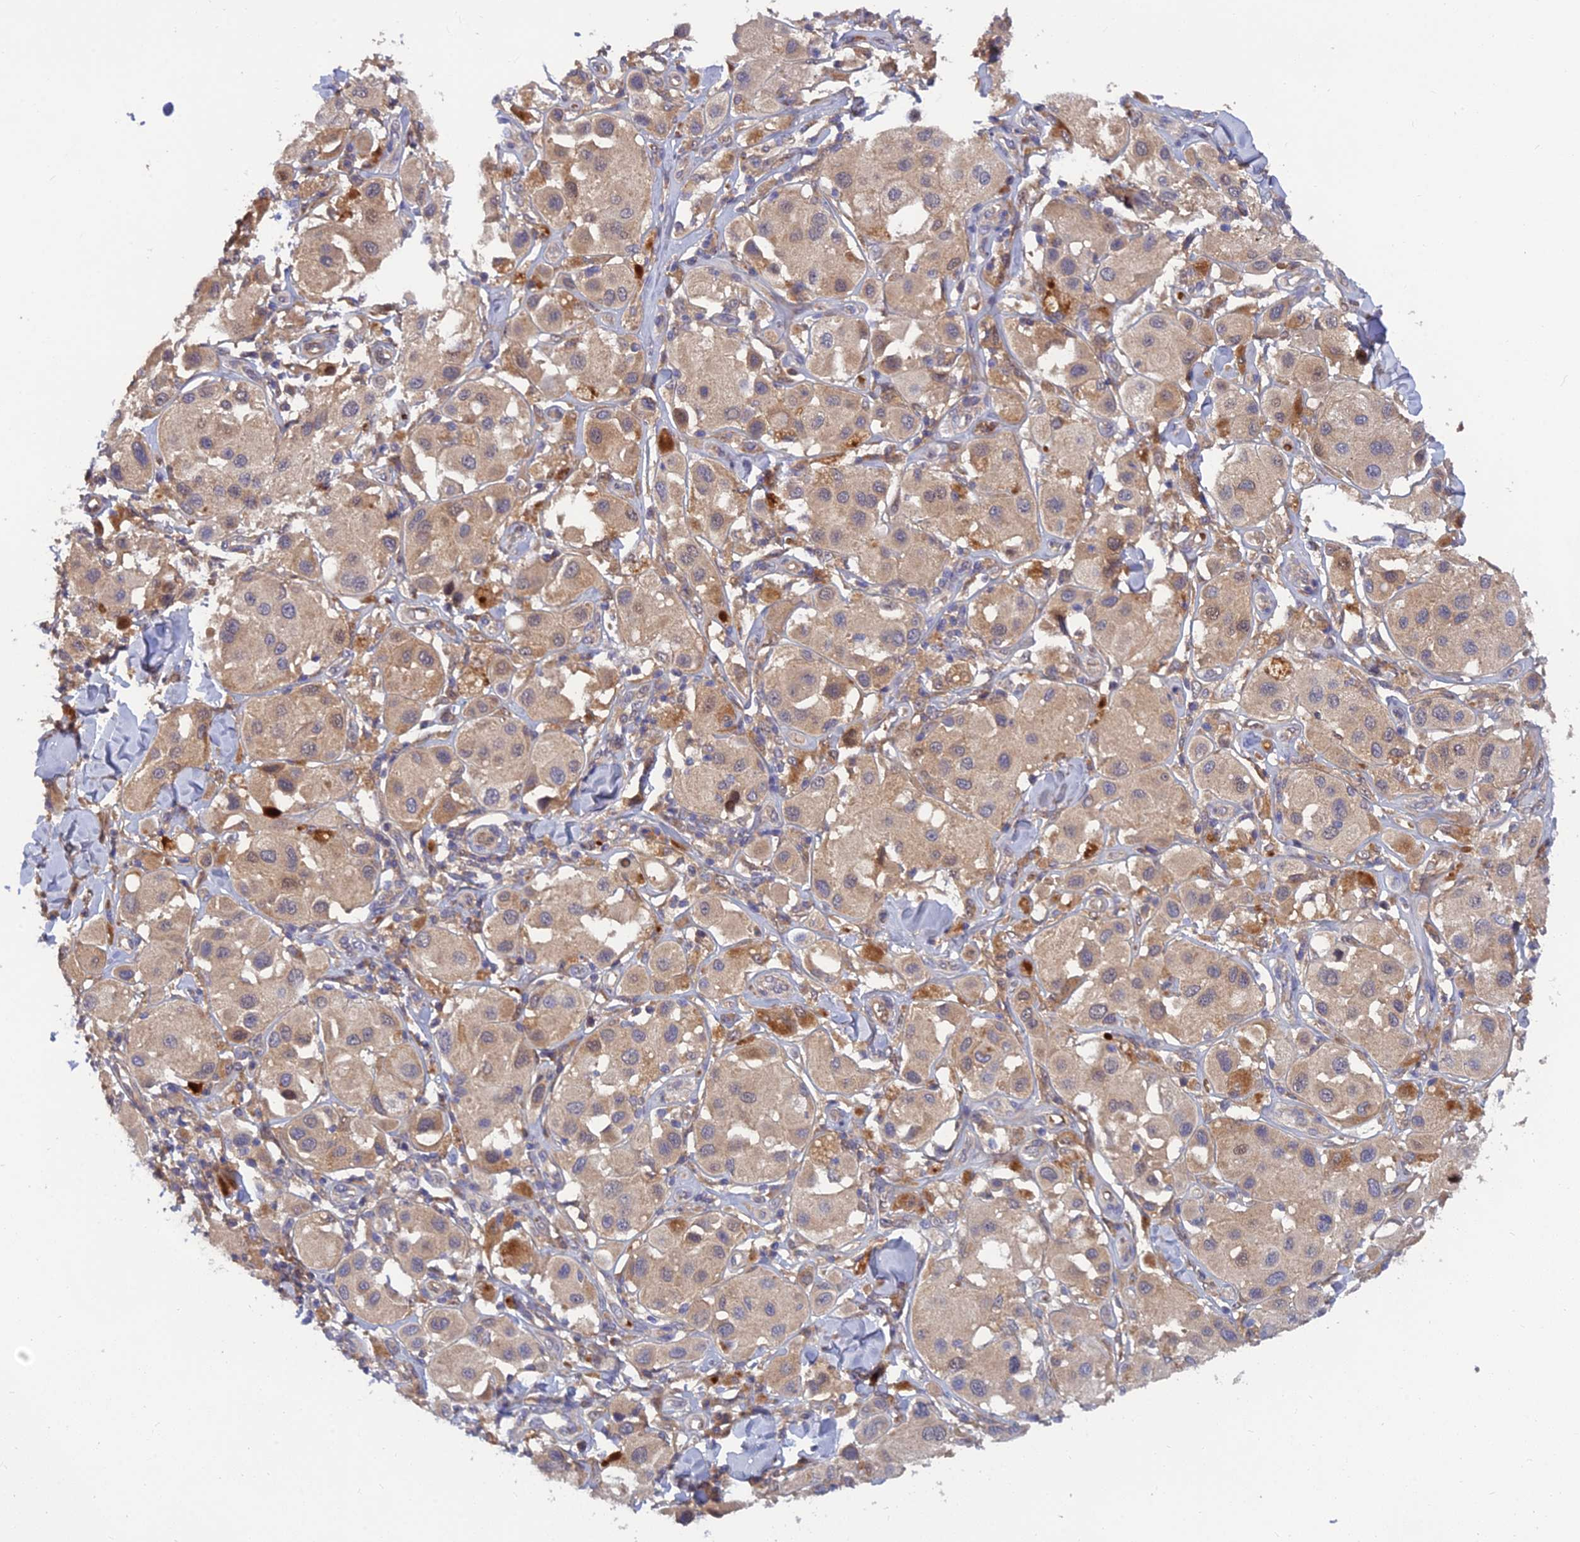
{"staining": {"intensity": "weak", "quantity": "25%-75%", "location": "cytoplasmic/membranous"}, "tissue": "melanoma", "cell_type": "Tumor cells", "image_type": "cancer", "snomed": [{"axis": "morphology", "description": "Malignant melanoma, Metastatic site"}, {"axis": "topography", "description": "Skin"}], "caption": "Protein expression by IHC reveals weak cytoplasmic/membranous positivity in about 25%-75% of tumor cells in melanoma.", "gene": "FAM151B", "patient": {"sex": "male", "age": 41}}